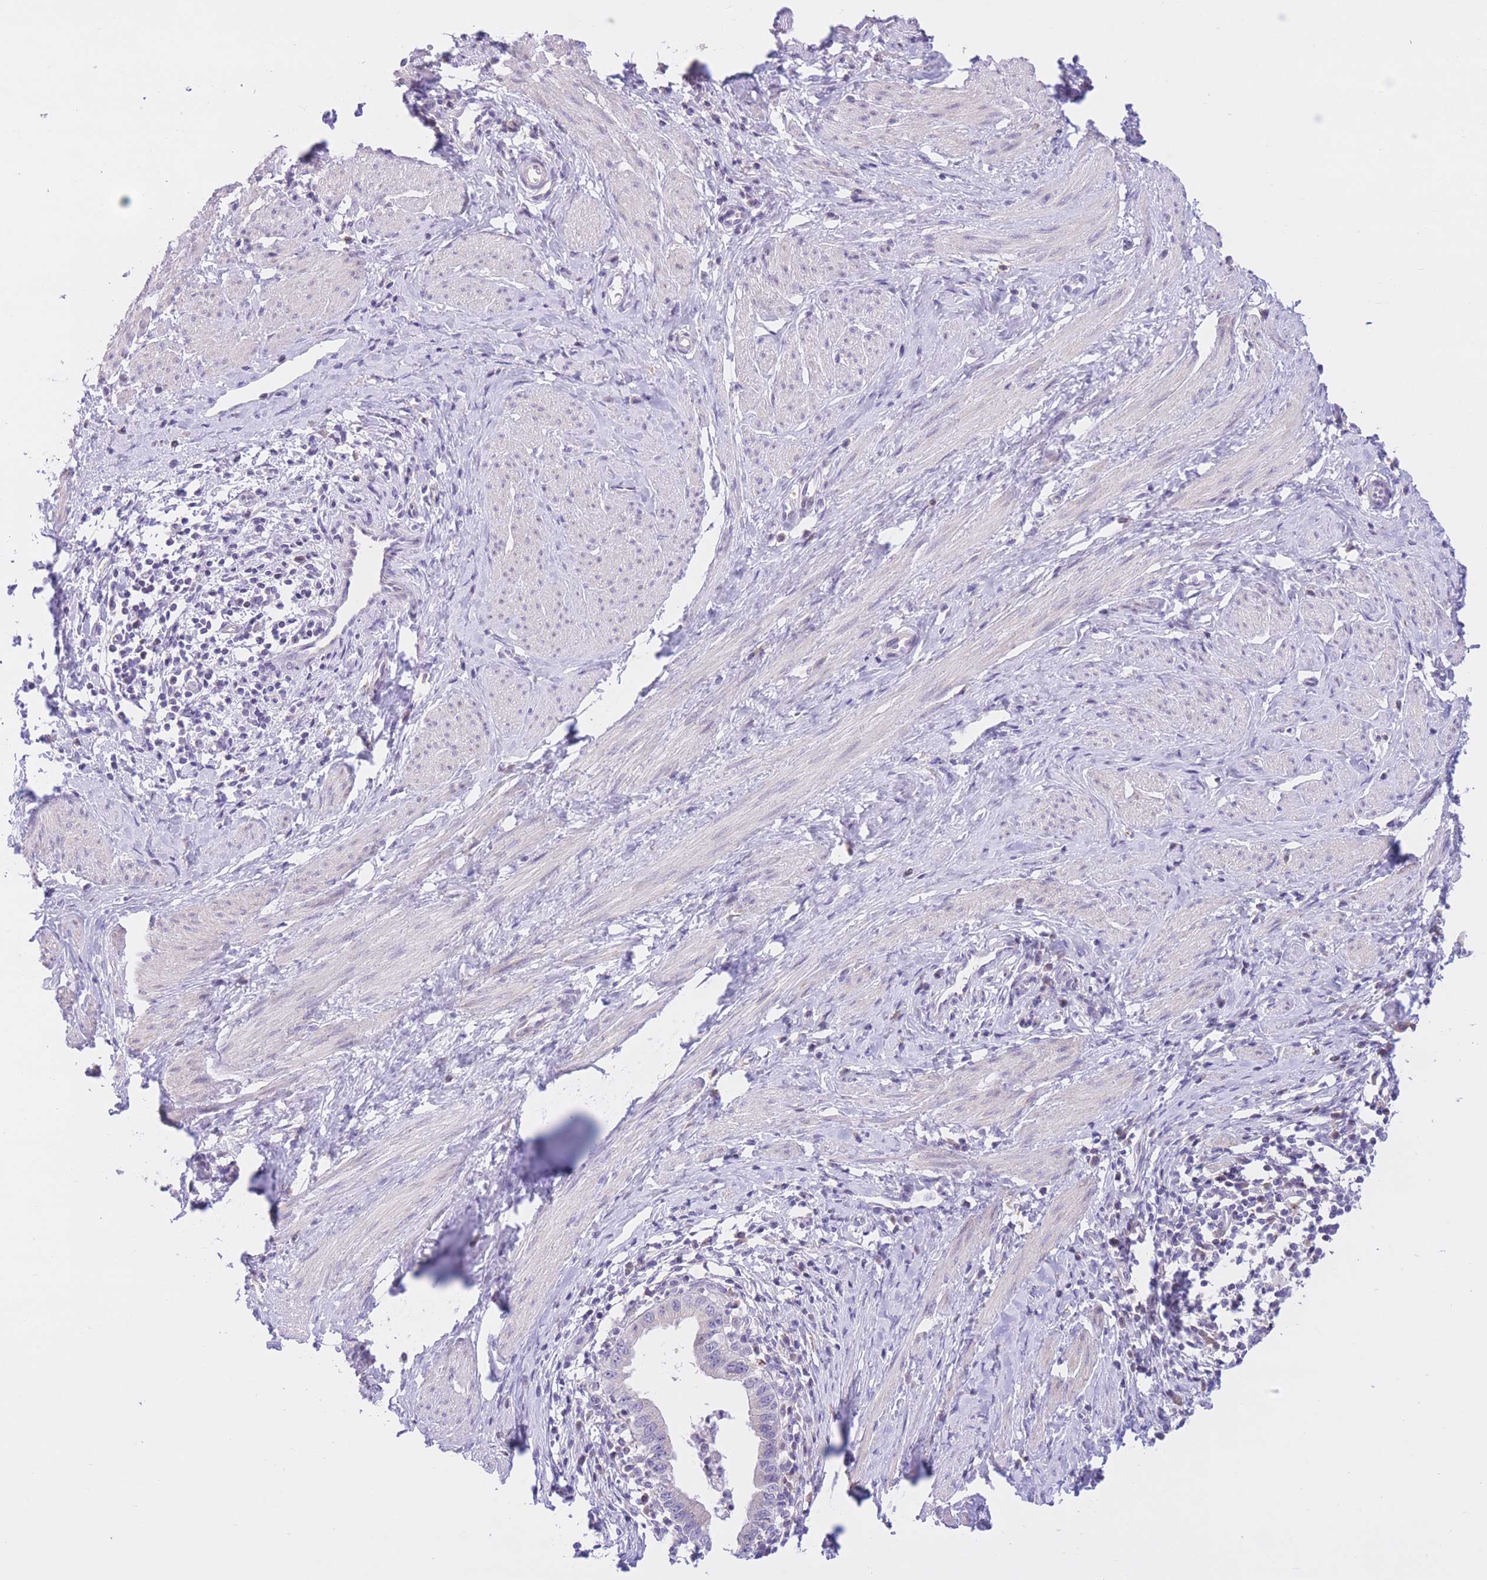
{"staining": {"intensity": "negative", "quantity": "none", "location": "none"}, "tissue": "cervical cancer", "cell_type": "Tumor cells", "image_type": "cancer", "snomed": [{"axis": "morphology", "description": "Adenocarcinoma, NOS"}, {"axis": "topography", "description": "Cervix"}], "caption": "Photomicrograph shows no significant protein expression in tumor cells of cervical adenocarcinoma.", "gene": "RPL39L", "patient": {"sex": "female", "age": 36}}